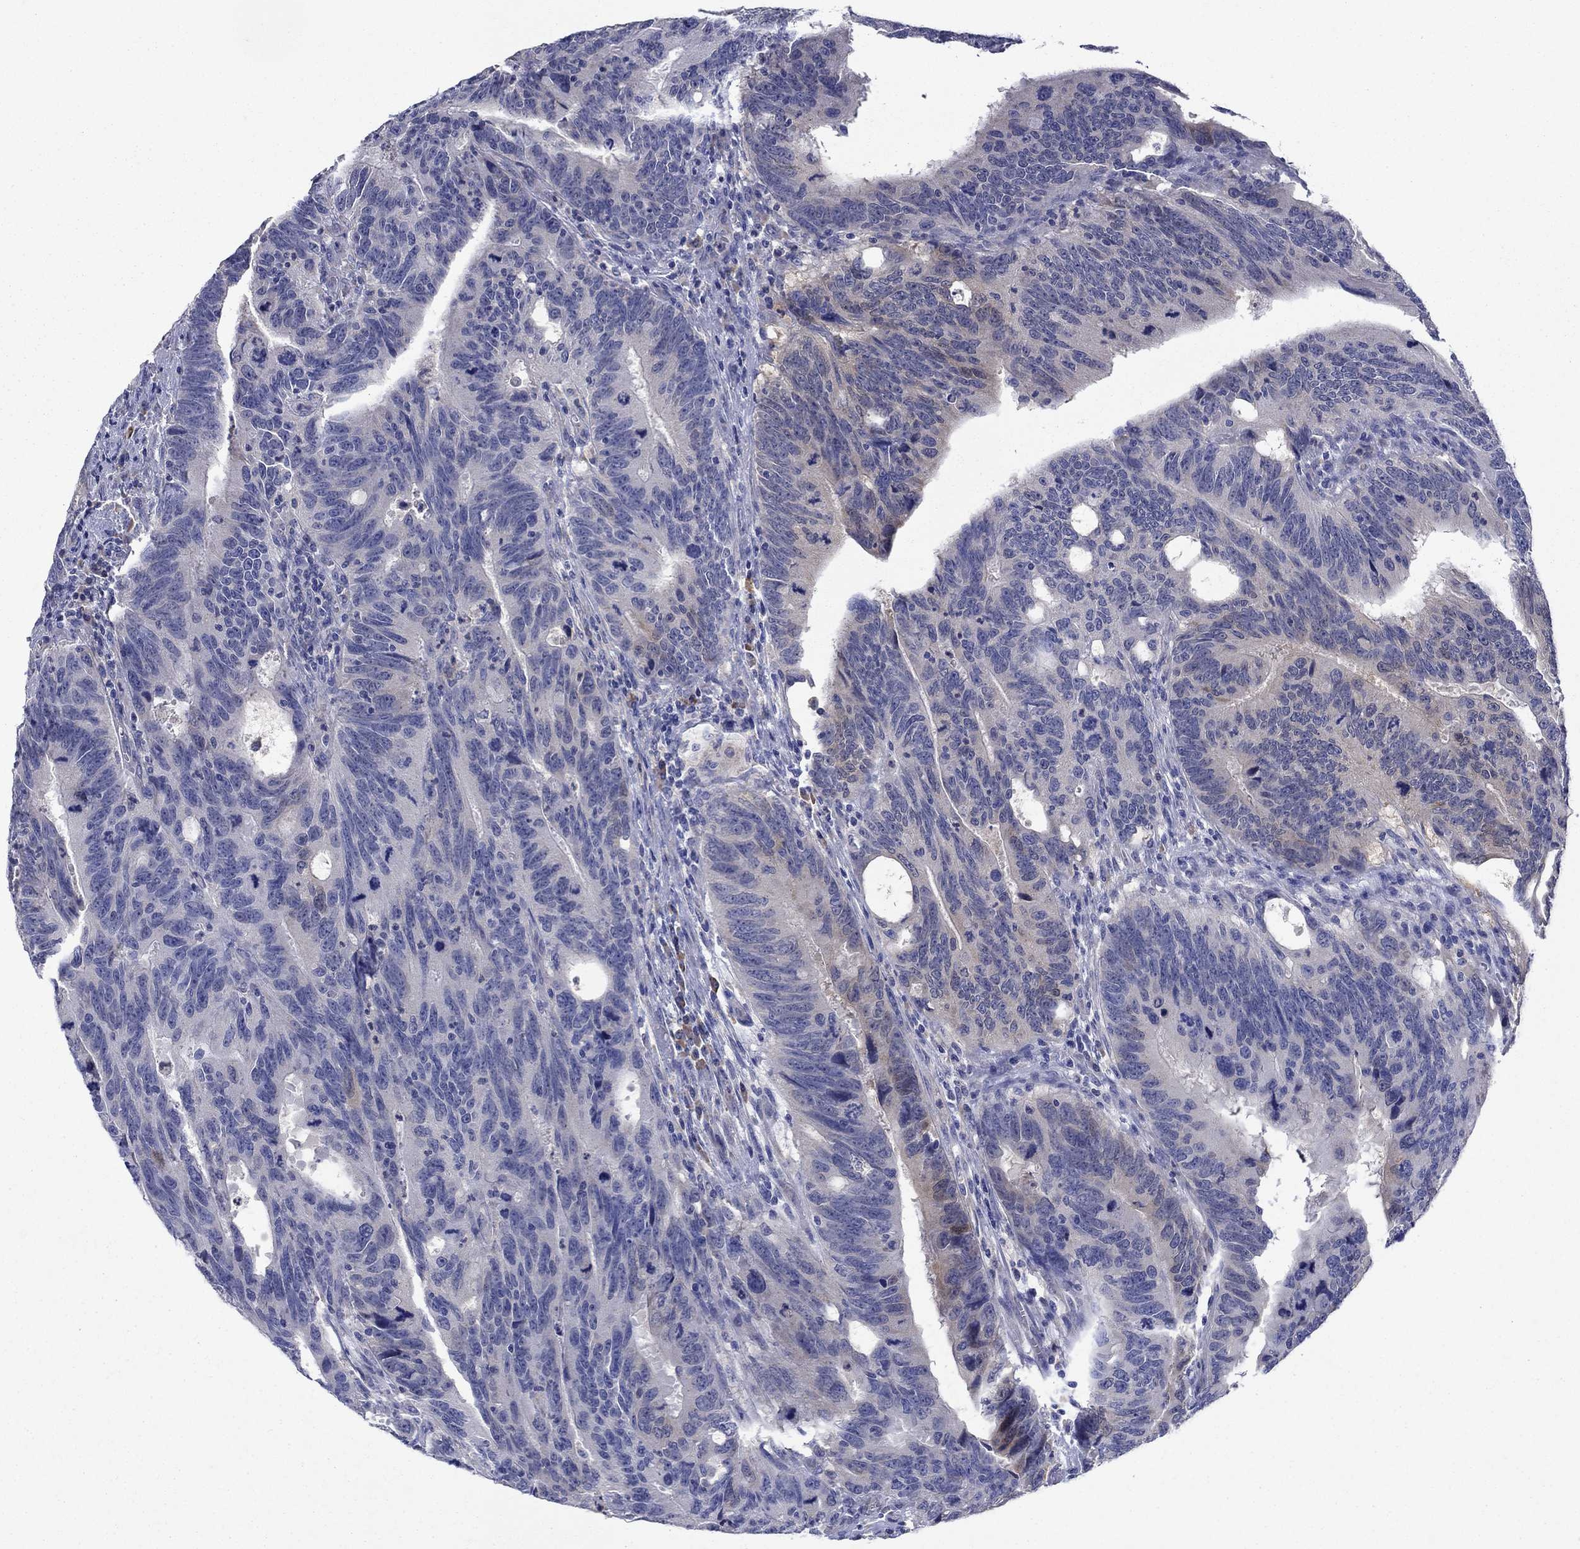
{"staining": {"intensity": "negative", "quantity": "none", "location": "none"}, "tissue": "colorectal cancer", "cell_type": "Tumor cells", "image_type": "cancer", "snomed": [{"axis": "morphology", "description": "Adenocarcinoma, NOS"}, {"axis": "topography", "description": "Colon"}], "caption": "Tumor cells show no significant protein staining in adenocarcinoma (colorectal). (Brightfield microscopy of DAB (3,3'-diaminobenzidine) IHC at high magnification).", "gene": "SULT2B1", "patient": {"sex": "female", "age": 77}}